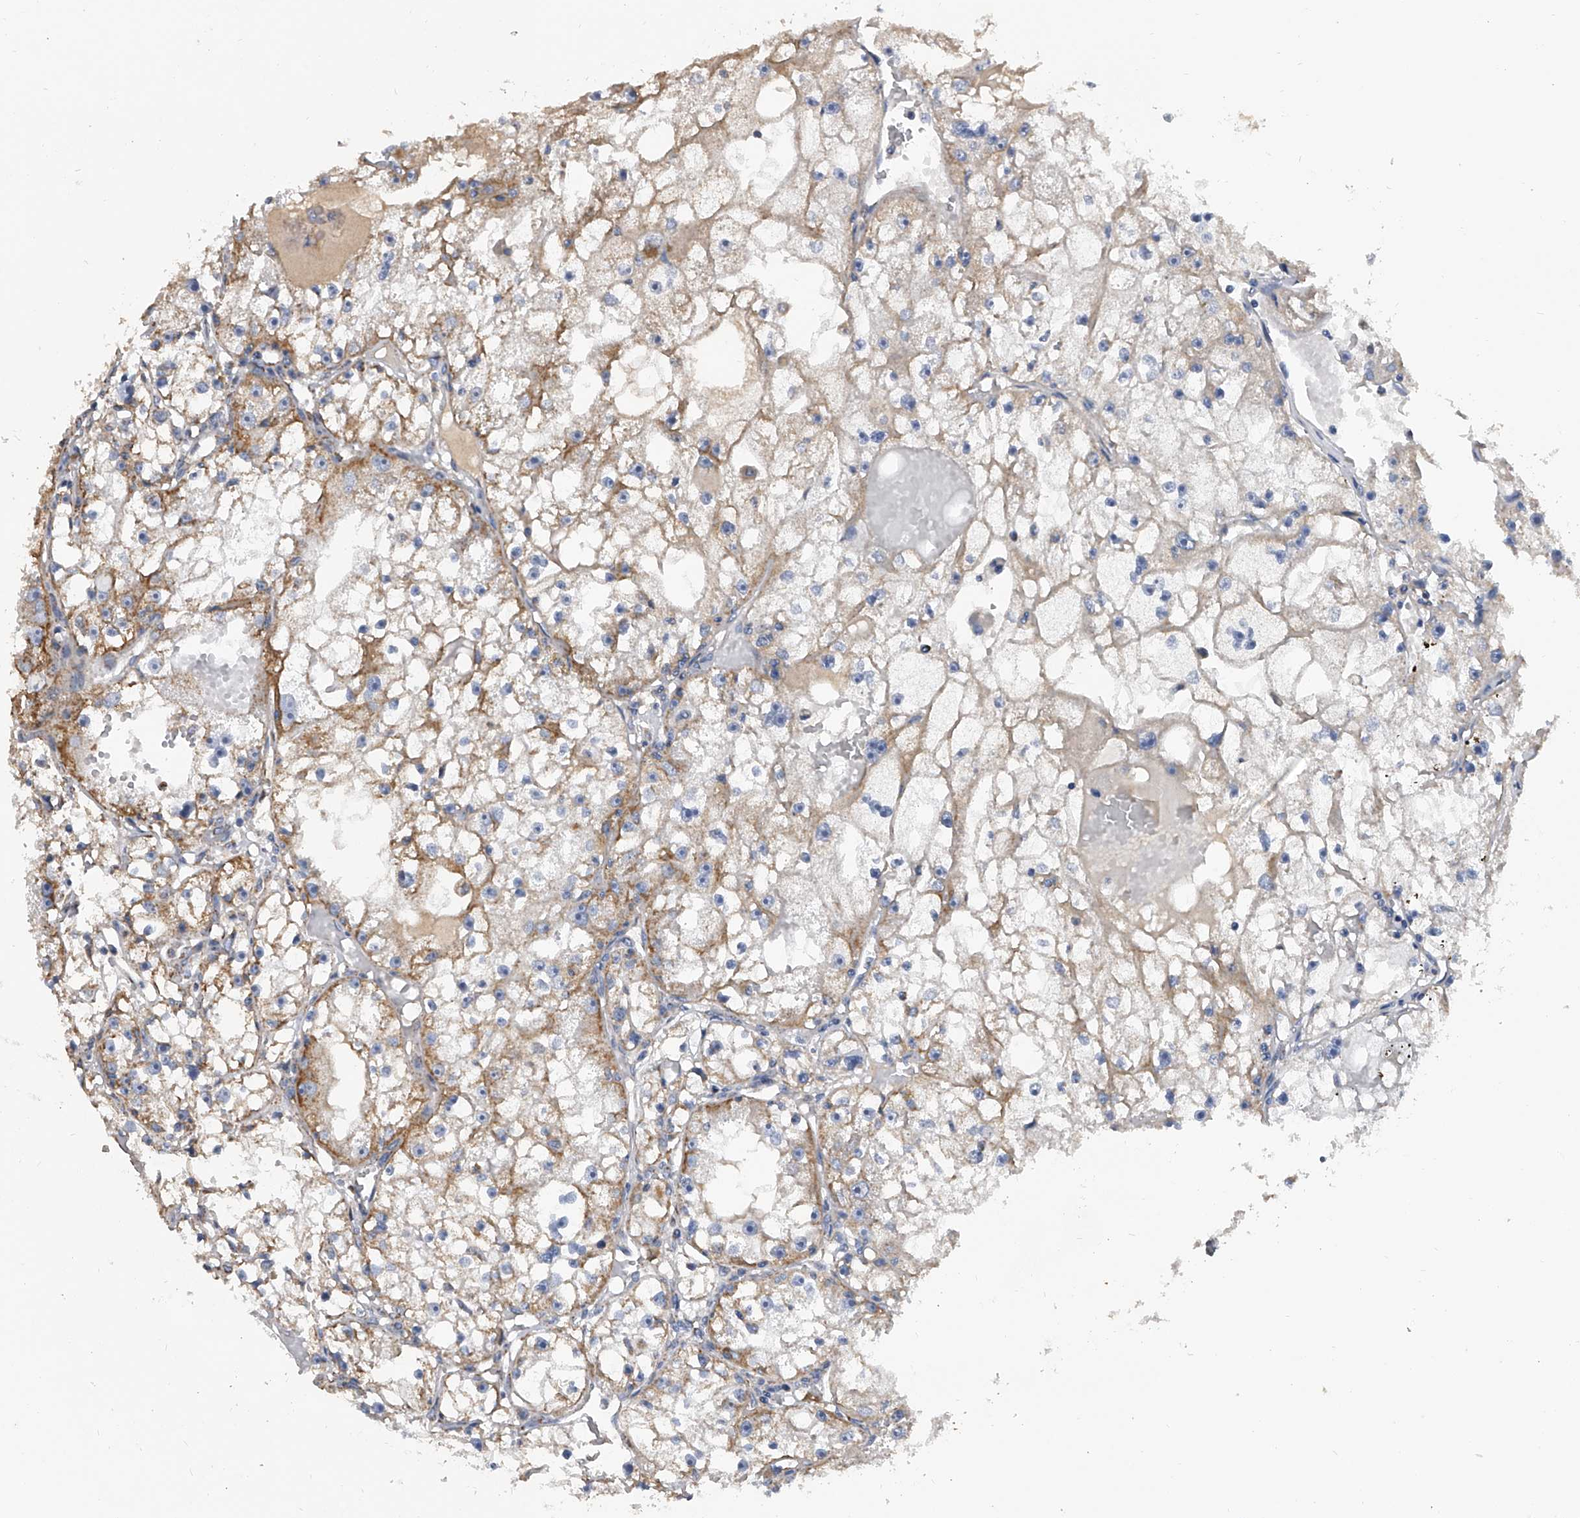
{"staining": {"intensity": "moderate", "quantity": "<25%", "location": "cytoplasmic/membranous"}, "tissue": "renal cancer", "cell_type": "Tumor cells", "image_type": "cancer", "snomed": [{"axis": "morphology", "description": "Adenocarcinoma, NOS"}, {"axis": "topography", "description": "Kidney"}], "caption": "High-magnification brightfield microscopy of renal adenocarcinoma stained with DAB (brown) and counterstained with hematoxylin (blue). tumor cells exhibit moderate cytoplasmic/membranous staining is seen in approximately<25% of cells. Nuclei are stained in blue.", "gene": "MRPL28", "patient": {"sex": "male", "age": 56}}